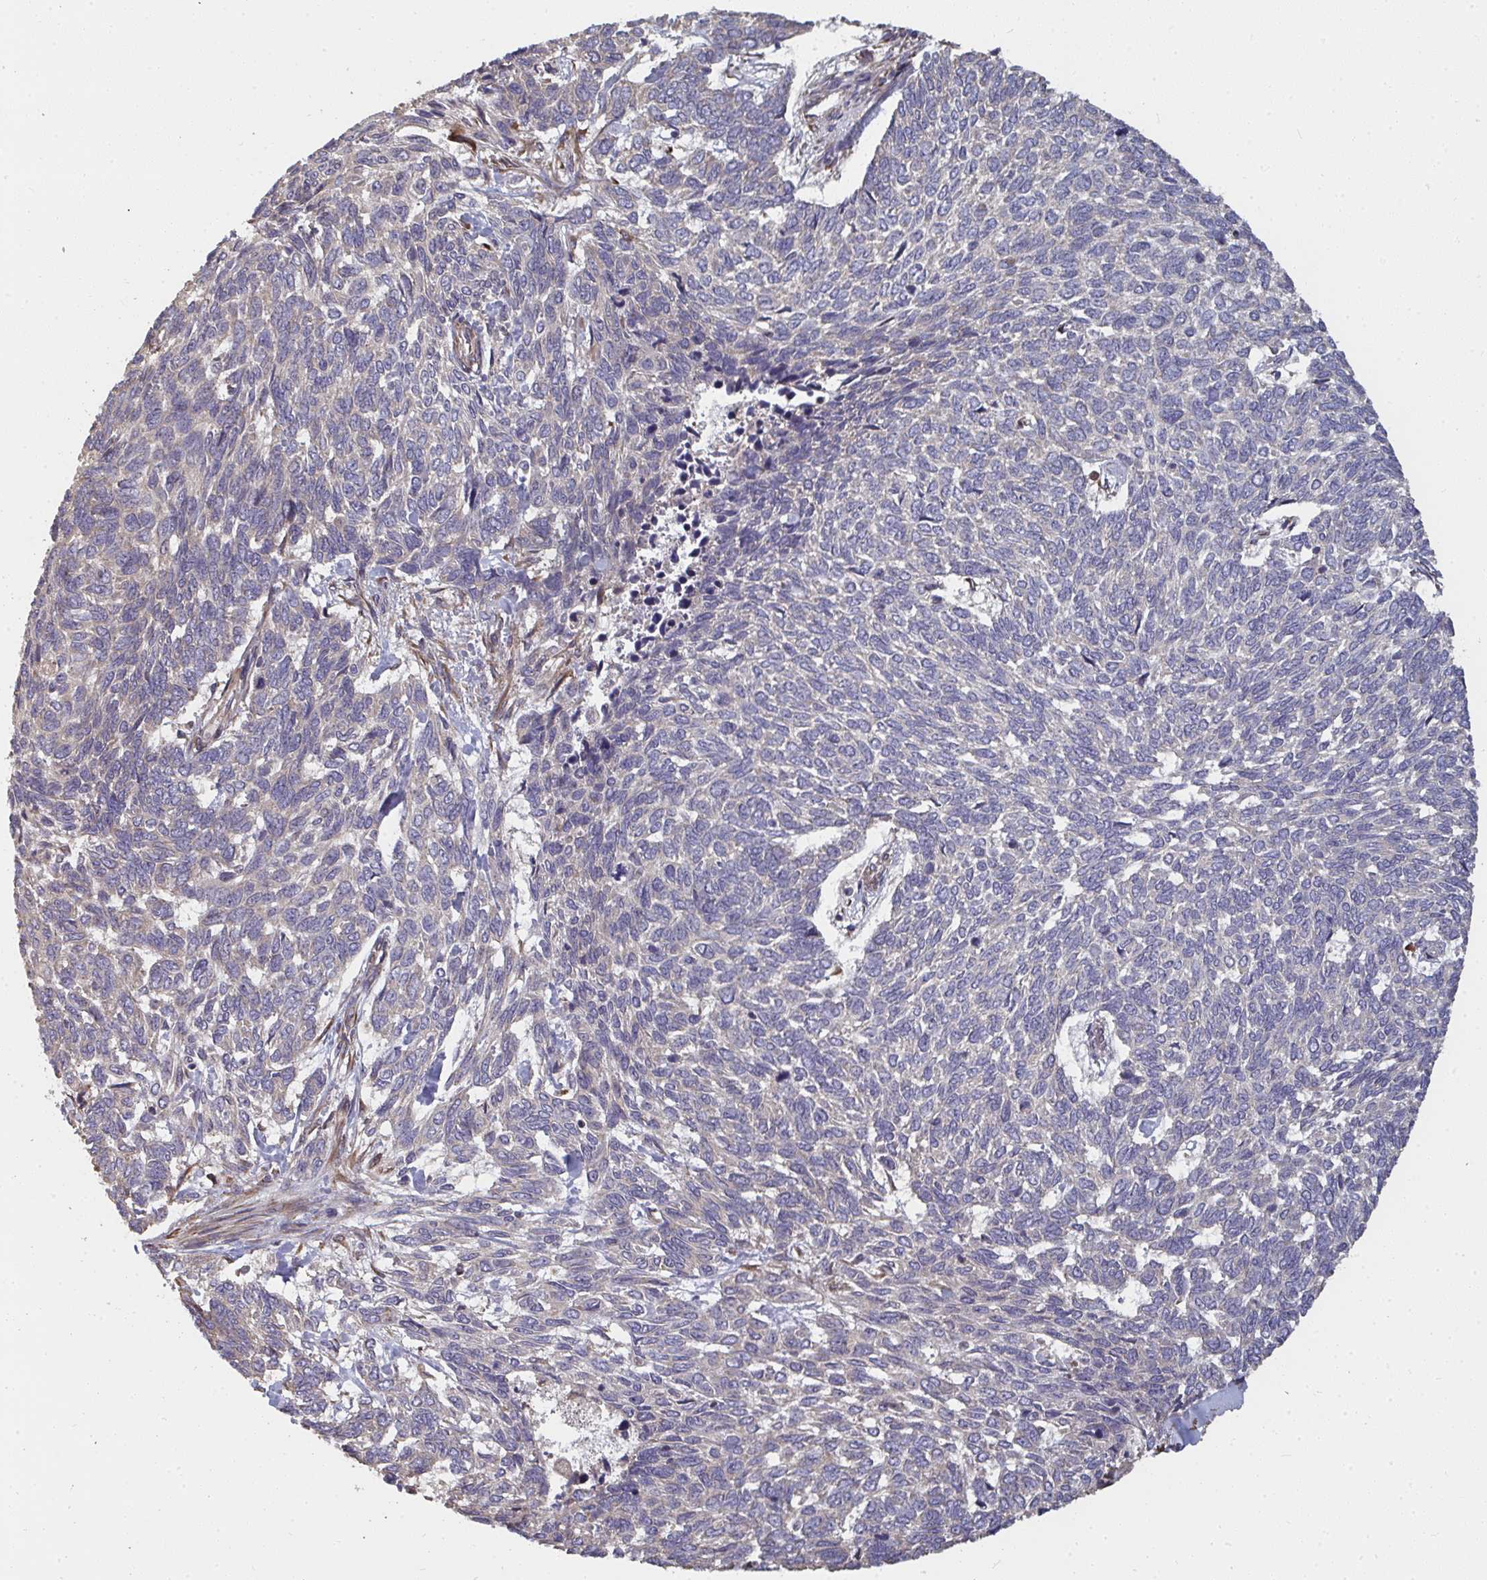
{"staining": {"intensity": "negative", "quantity": "none", "location": "none"}, "tissue": "skin cancer", "cell_type": "Tumor cells", "image_type": "cancer", "snomed": [{"axis": "morphology", "description": "Basal cell carcinoma"}, {"axis": "topography", "description": "Skin"}], "caption": "IHC micrograph of neoplastic tissue: skin cancer (basal cell carcinoma) stained with DAB shows no significant protein staining in tumor cells.", "gene": "ZFYVE28", "patient": {"sex": "female", "age": 65}}